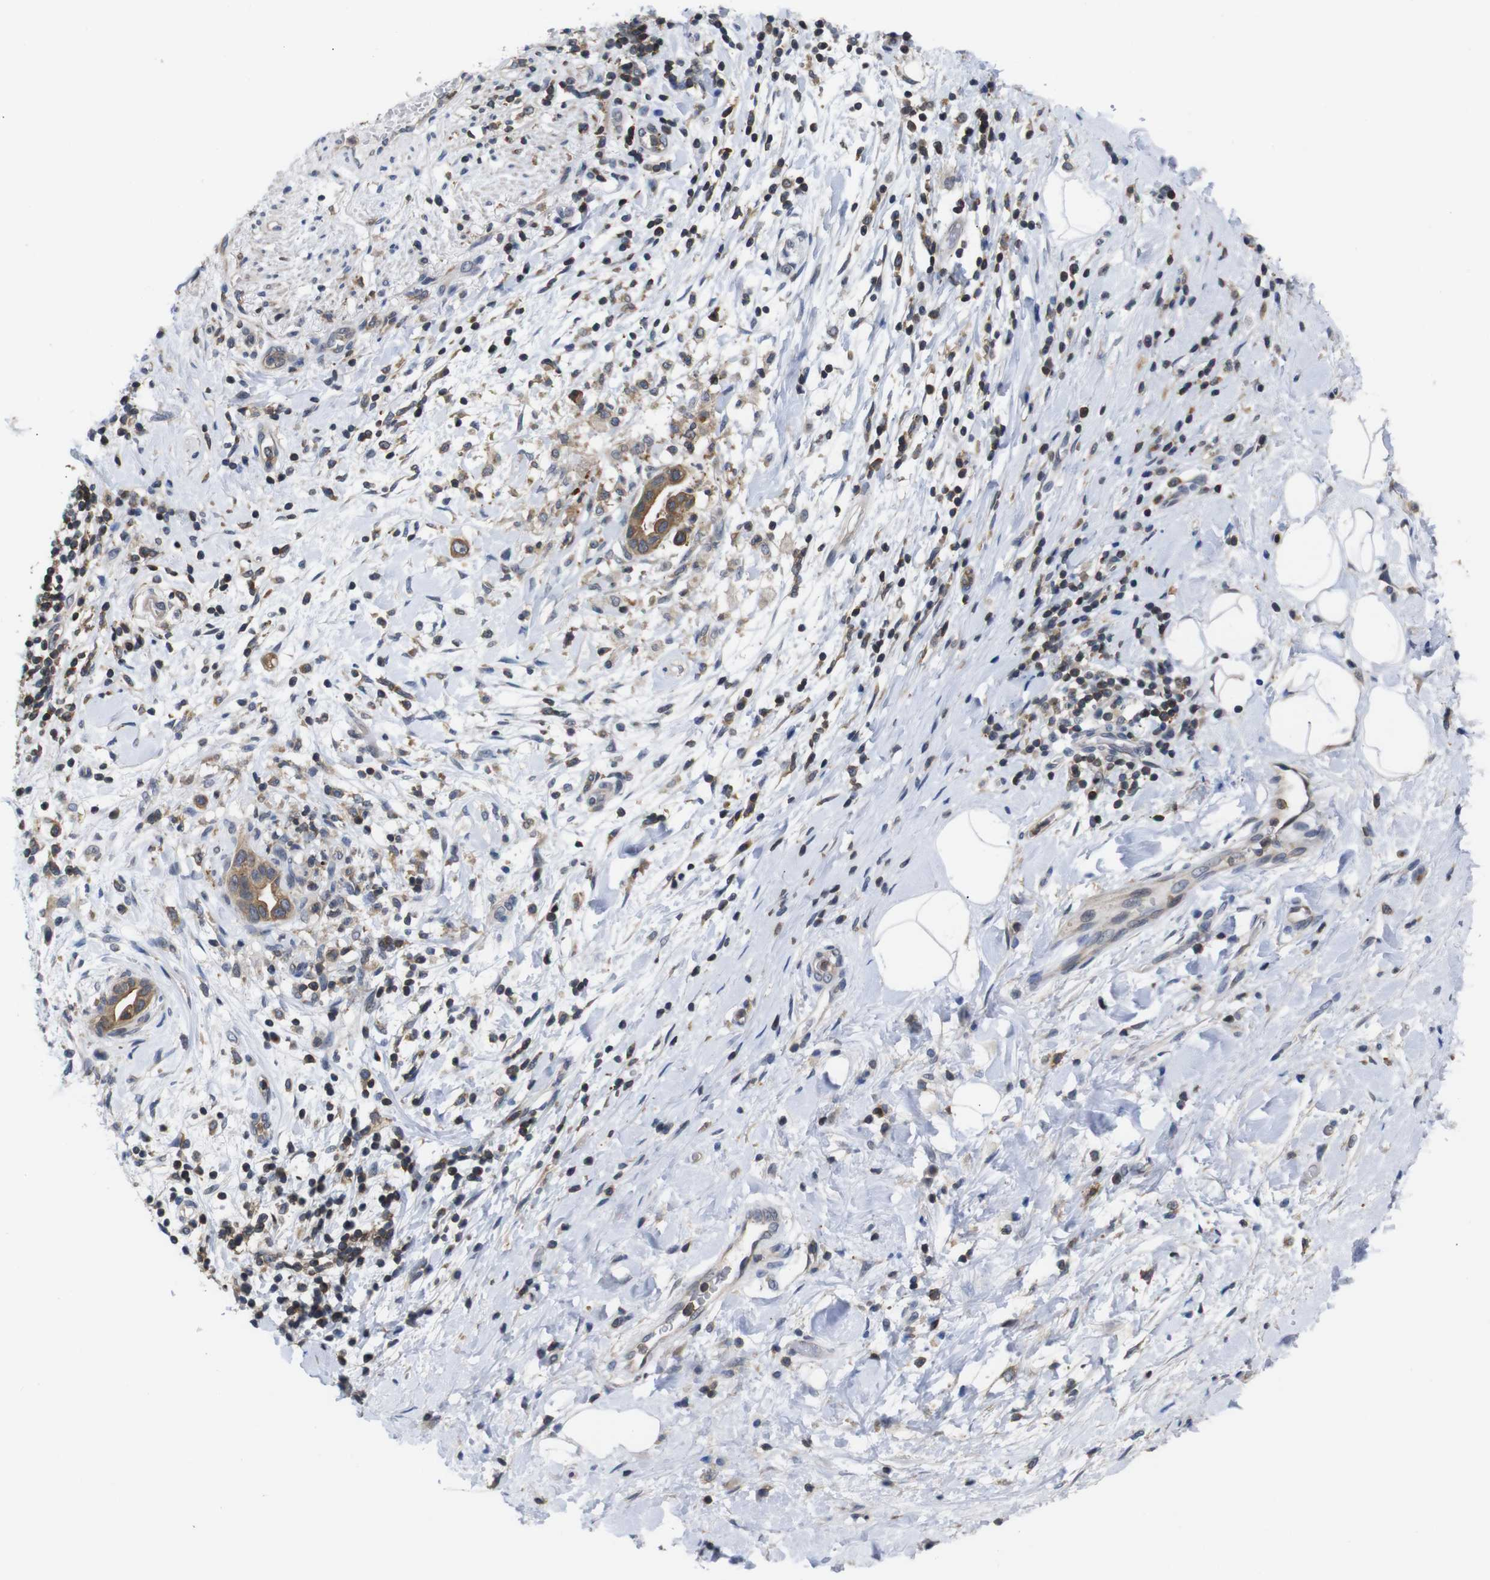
{"staining": {"intensity": "moderate", "quantity": ">75%", "location": "cytoplasmic/membranous"}, "tissue": "pancreatic cancer", "cell_type": "Tumor cells", "image_type": "cancer", "snomed": [{"axis": "morphology", "description": "Adenocarcinoma, NOS"}, {"axis": "topography", "description": "Pancreas"}], "caption": "A micrograph of pancreatic cancer (adenocarcinoma) stained for a protein exhibits moderate cytoplasmic/membranous brown staining in tumor cells.", "gene": "BRWD3", "patient": {"sex": "male", "age": 55}}